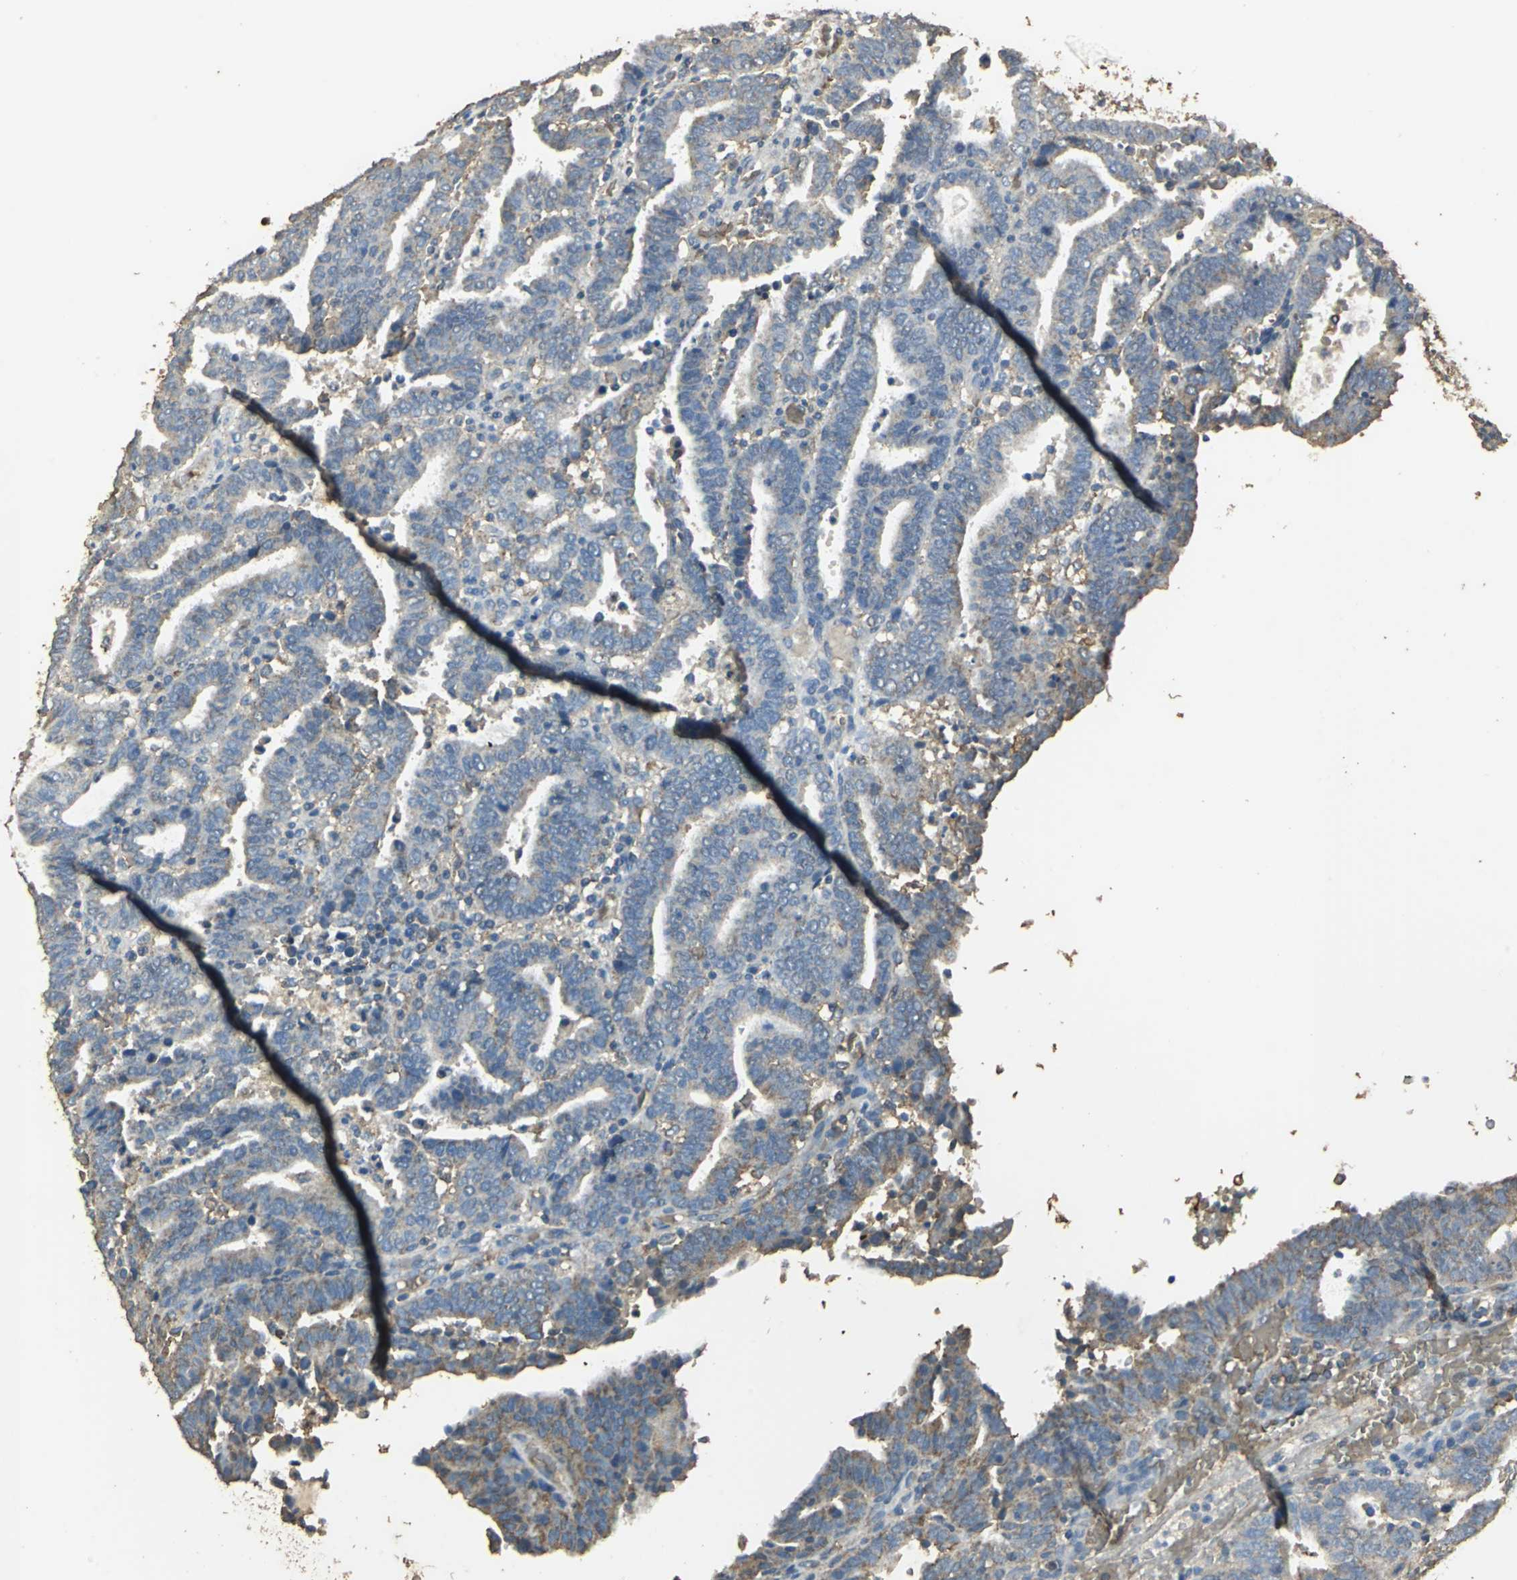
{"staining": {"intensity": "weak", "quantity": ">75%", "location": "cytoplasmic/membranous"}, "tissue": "endometrial cancer", "cell_type": "Tumor cells", "image_type": "cancer", "snomed": [{"axis": "morphology", "description": "Adenocarcinoma, NOS"}, {"axis": "topography", "description": "Uterus"}], "caption": "Human endometrial cancer (adenocarcinoma) stained with a brown dye reveals weak cytoplasmic/membranous positive positivity in about >75% of tumor cells.", "gene": "TRAPPC2", "patient": {"sex": "female", "age": 83}}